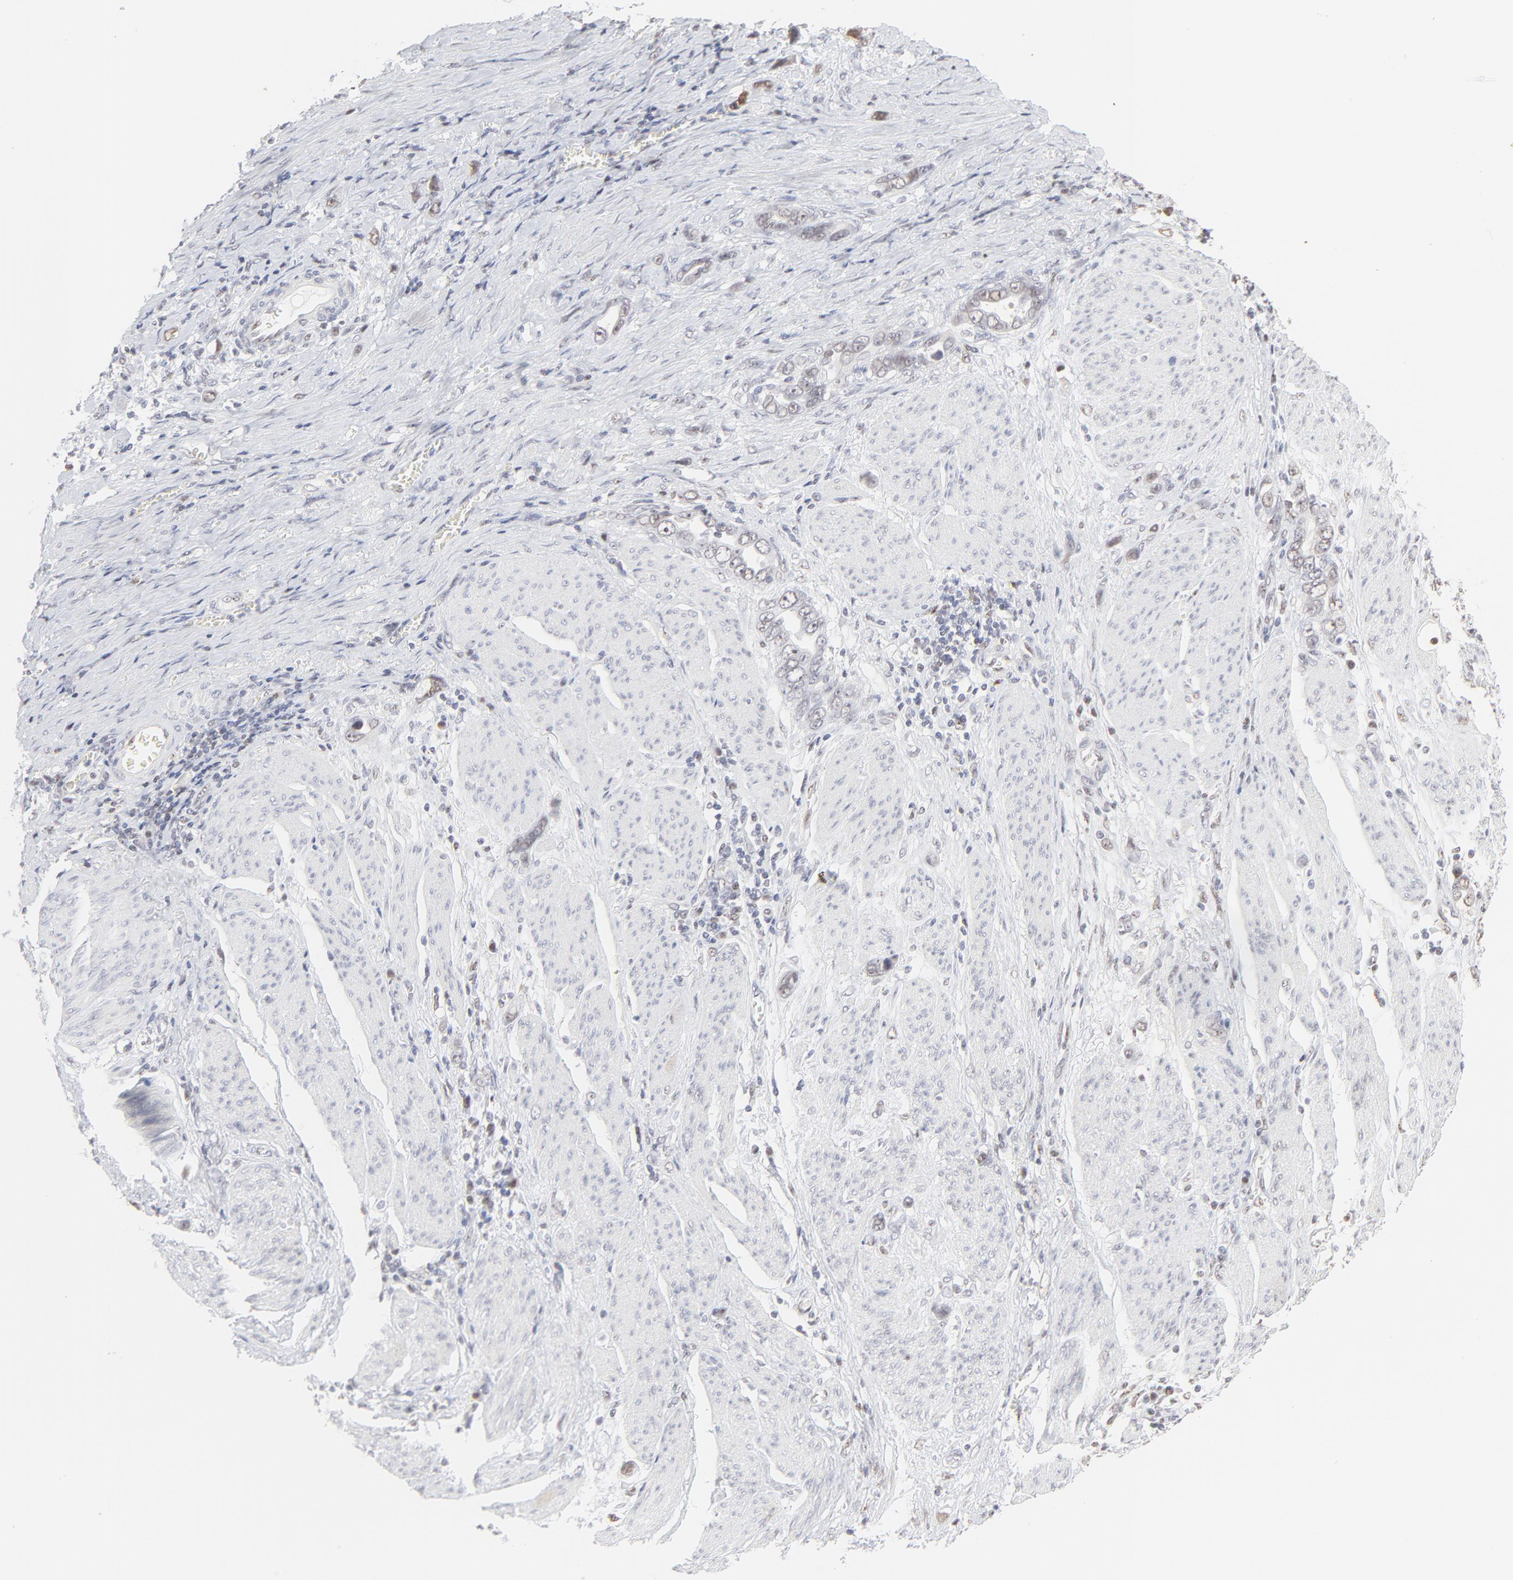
{"staining": {"intensity": "negative", "quantity": "none", "location": "none"}, "tissue": "stomach cancer", "cell_type": "Tumor cells", "image_type": "cancer", "snomed": [{"axis": "morphology", "description": "Adenocarcinoma, NOS"}, {"axis": "topography", "description": "Stomach"}], "caption": "An image of stomach cancer stained for a protein displays no brown staining in tumor cells.", "gene": "NFIL3", "patient": {"sex": "male", "age": 78}}